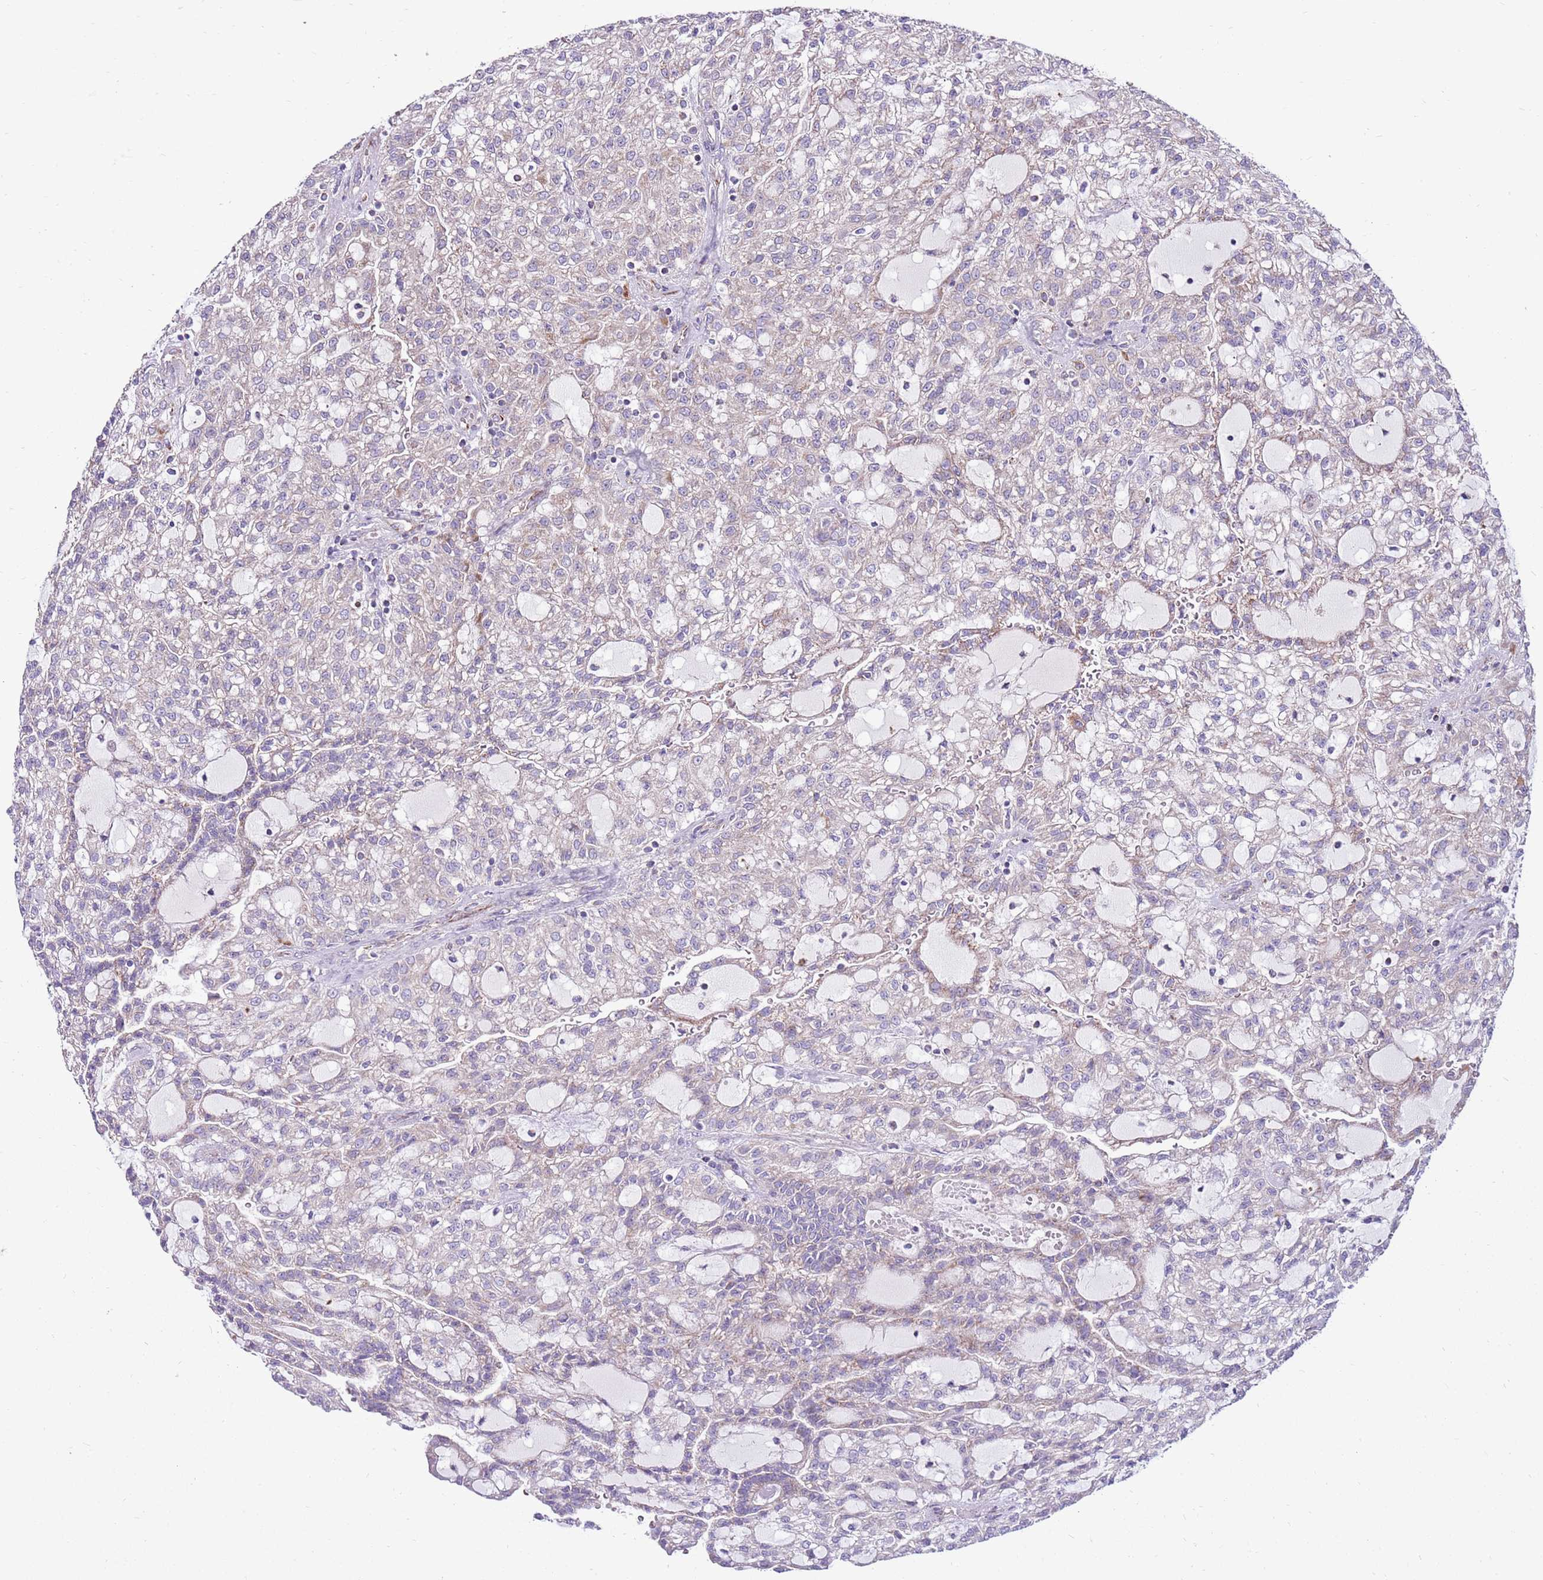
{"staining": {"intensity": "weak", "quantity": "<25%", "location": "cytoplasmic/membranous"}, "tissue": "renal cancer", "cell_type": "Tumor cells", "image_type": "cancer", "snomed": [{"axis": "morphology", "description": "Adenocarcinoma, NOS"}, {"axis": "topography", "description": "Kidney"}], "caption": "Tumor cells are negative for brown protein staining in renal adenocarcinoma. (DAB (3,3'-diaminobenzidine) immunohistochemistry visualized using brightfield microscopy, high magnification).", "gene": "HECTD4", "patient": {"sex": "male", "age": 63}}